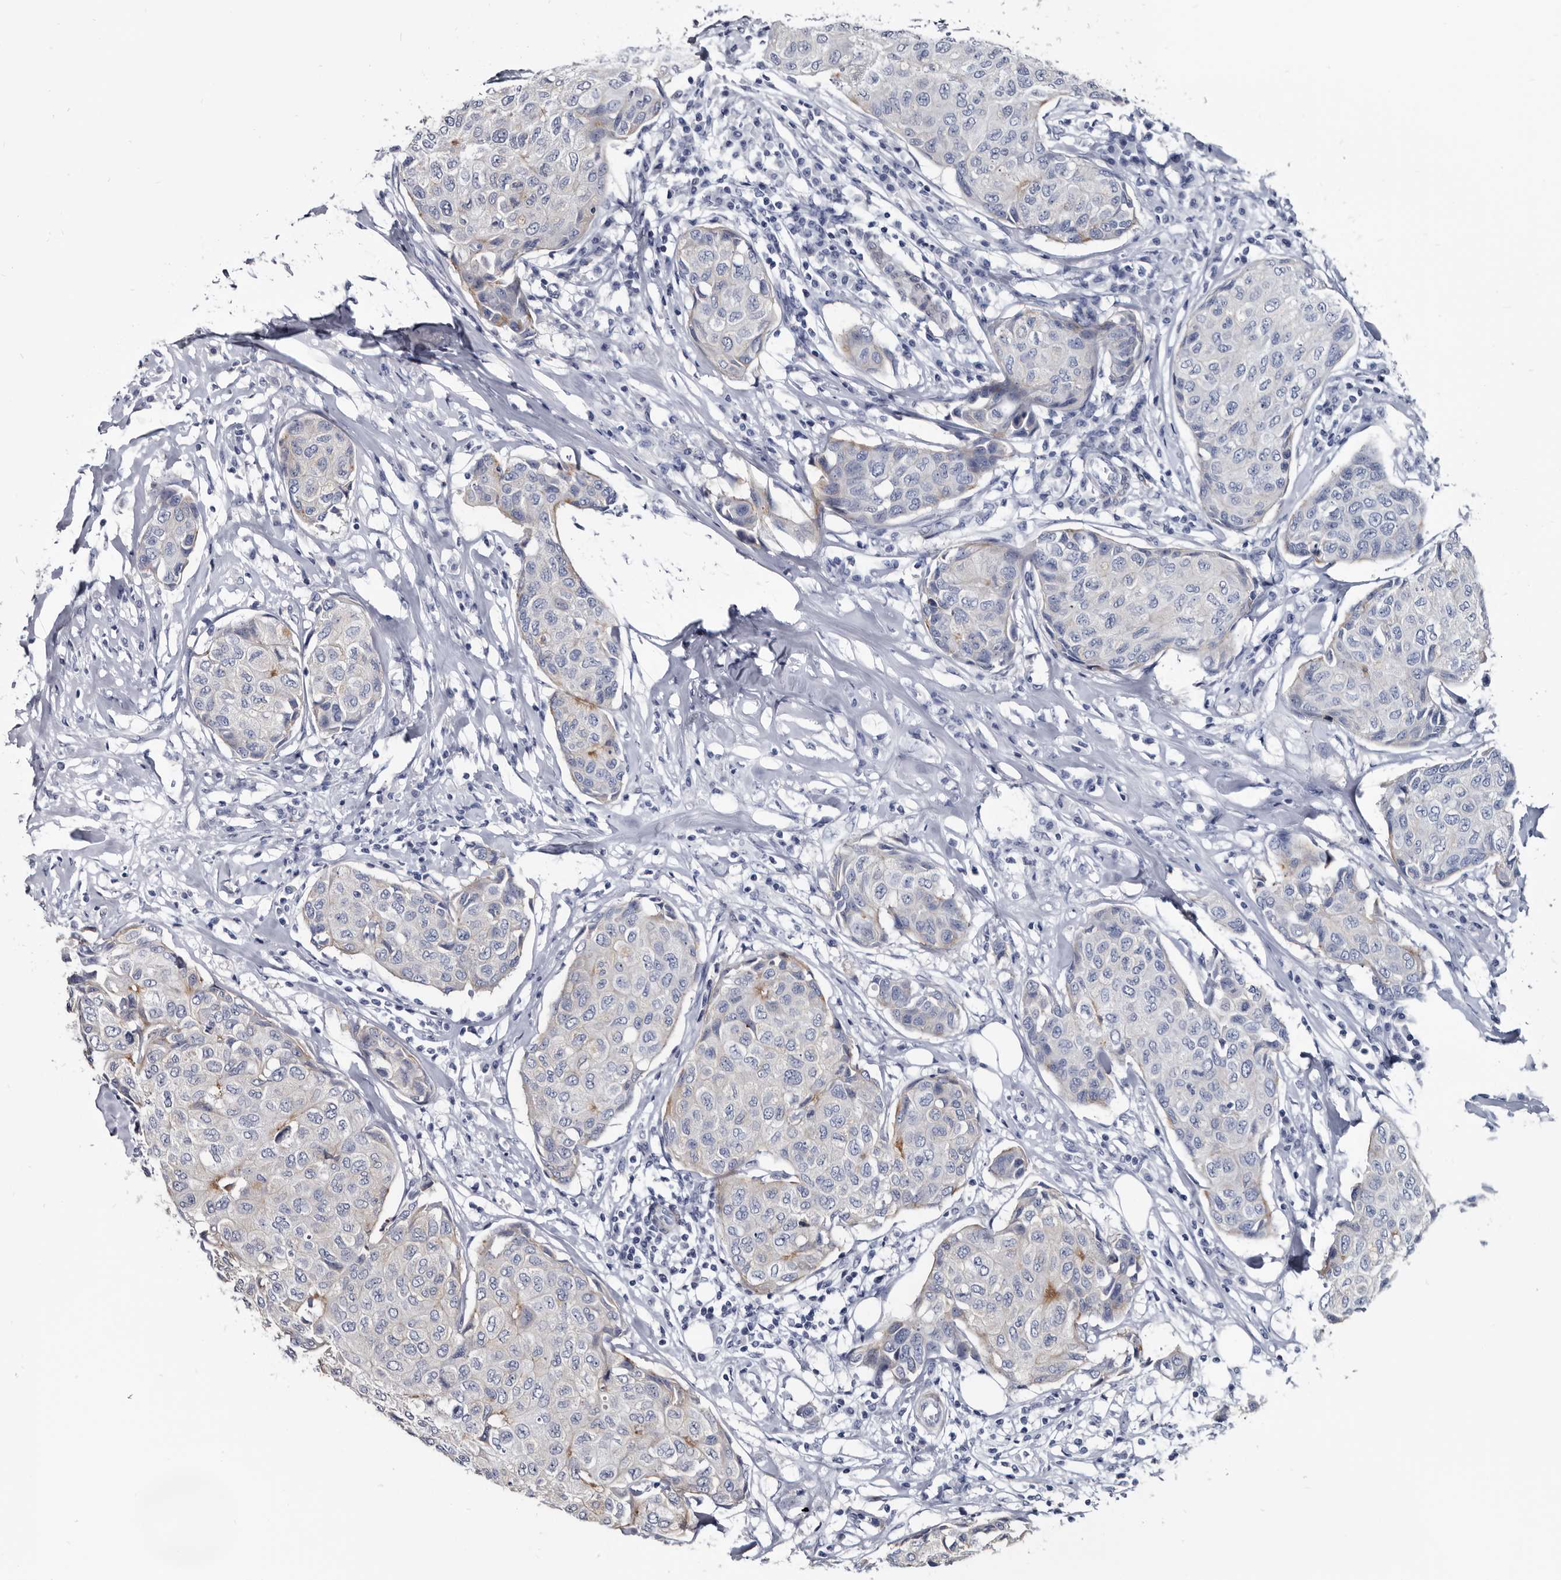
{"staining": {"intensity": "negative", "quantity": "none", "location": "none"}, "tissue": "breast cancer", "cell_type": "Tumor cells", "image_type": "cancer", "snomed": [{"axis": "morphology", "description": "Duct carcinoma"}, {"axis": "topography", "description": "Breast"}], "caption": "Breast cancer was stained to show a protein in brown. There is no significant staining in tumor cells. Brightfield microscopy of immunohistochemistry stained with DAB (brown) and hematoxylin (blue), captured at high magnification.", "gene": "PRSS8", "patient": {"sex": "female", "age": 80}}